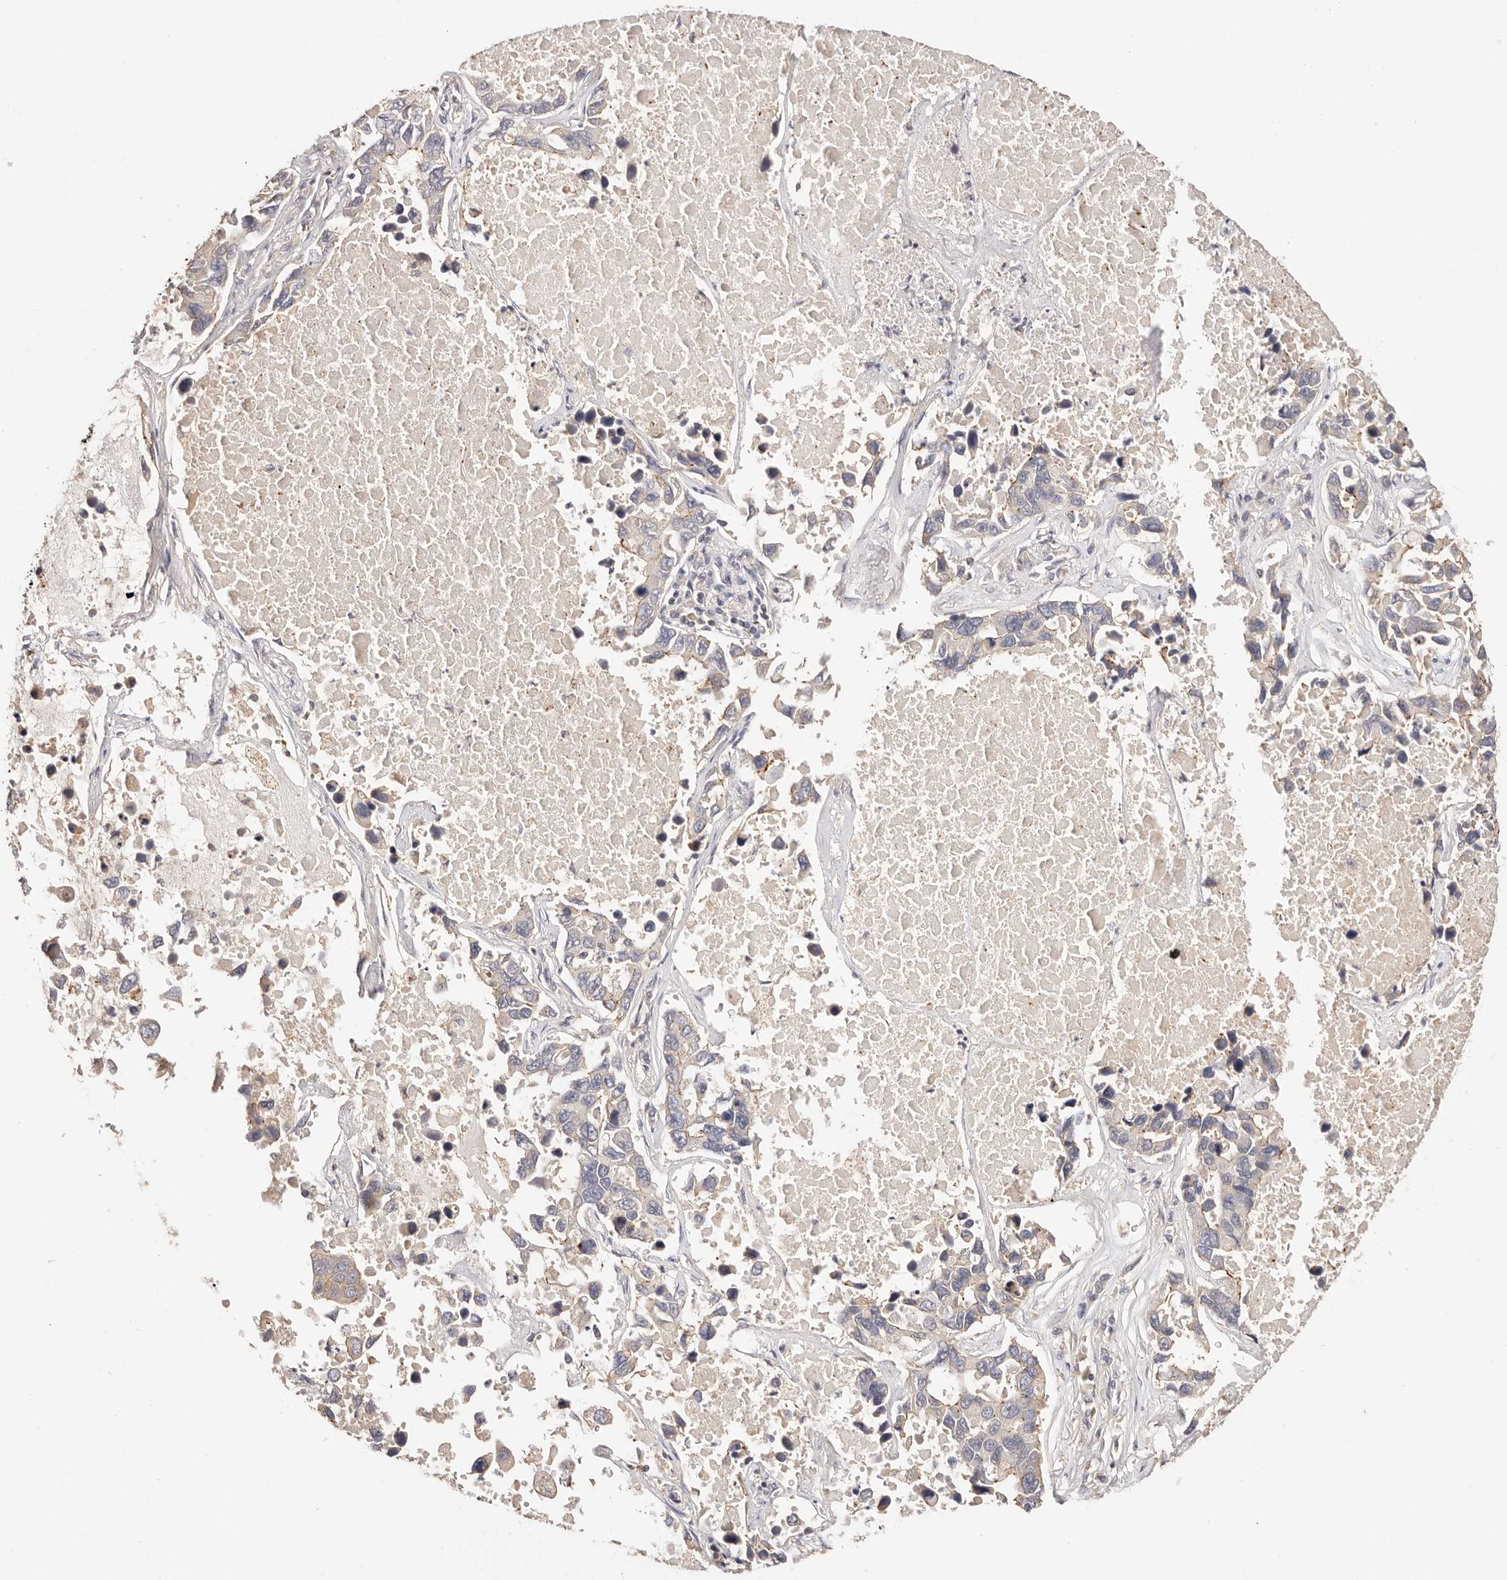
{"staining": {"intensity": "weak", "quantity": "<25%", "location": "cytoplasmic/membranous"}, "tissue": "lung cancer", "cell_type": "Tumor cells", "image_type": "cancer", "snomed": [{"axis": "morphology", "description": "Adenocarcinoma, NOS"}, {"axis": "topography", "description": "Lung"}], "caption": "This is an IHC image of human adenocarcinoma (lung). There is no expression in tumor cells.", "gene": "CXADR", "patient": {"sex": "male", "age": 64}}